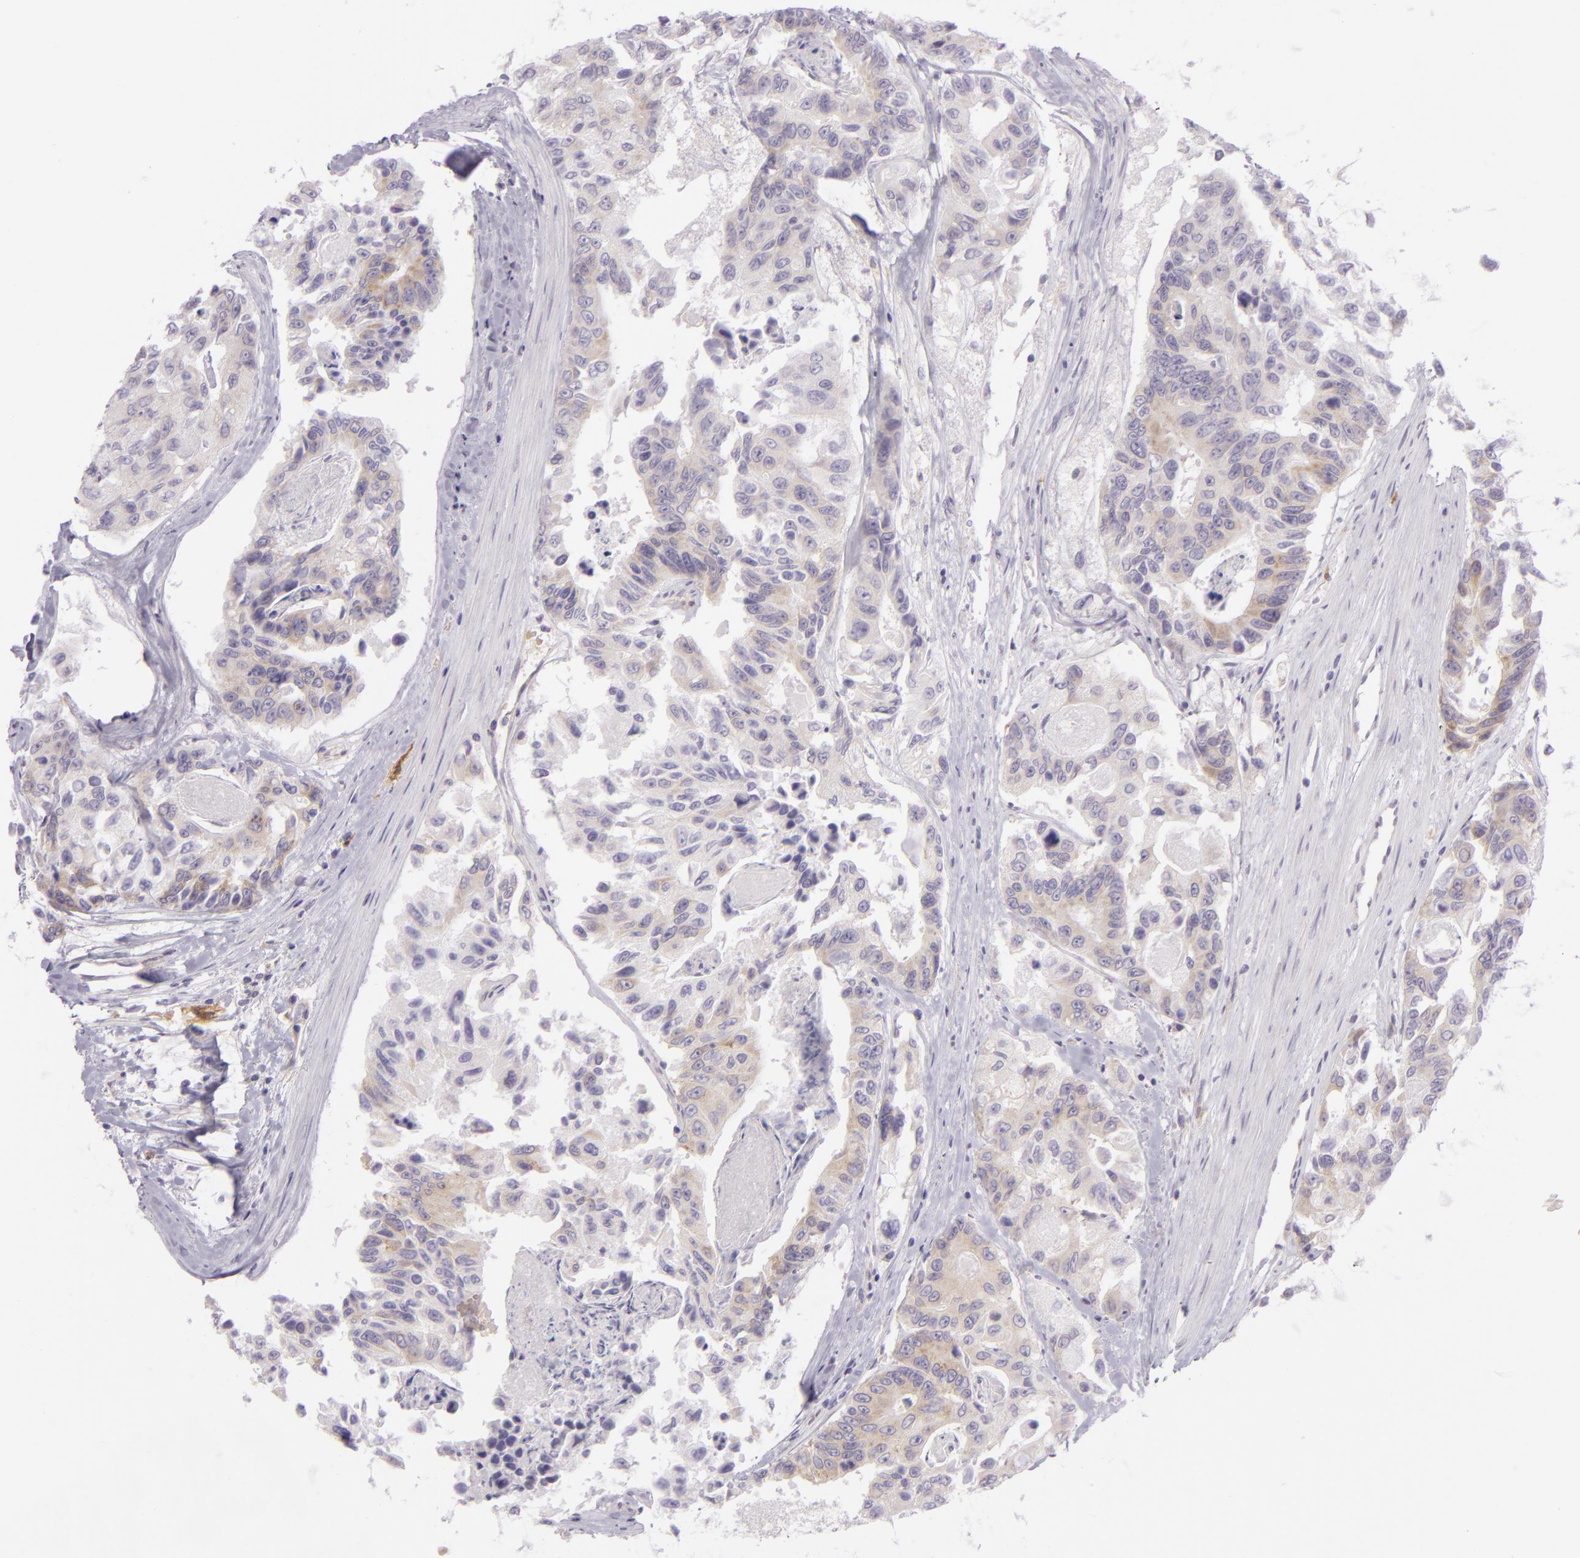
{"staining": {"intensity": "weak", "quantity": ">75%", "location": "cytoplasmic/membranous"}, "tissue": "colorectal cancer", "cell_type": "Tumor cells", "image_type": "cancer", "snomed": [{"axis": "morphology", "description": "Adenocarcinoma, NOS"}, {"axis": "topography", "description": "Colon"}], "caption": "A high-resolution photomicrograph shows immunohistochemistry staining of adenocarcinoma (colorectal), which shows weak cytoplasmic/membranous positivity in about >75% of tumor cells.", "gene": "ZC3H7B", "patient": {"sex": "female", "age": 86}}